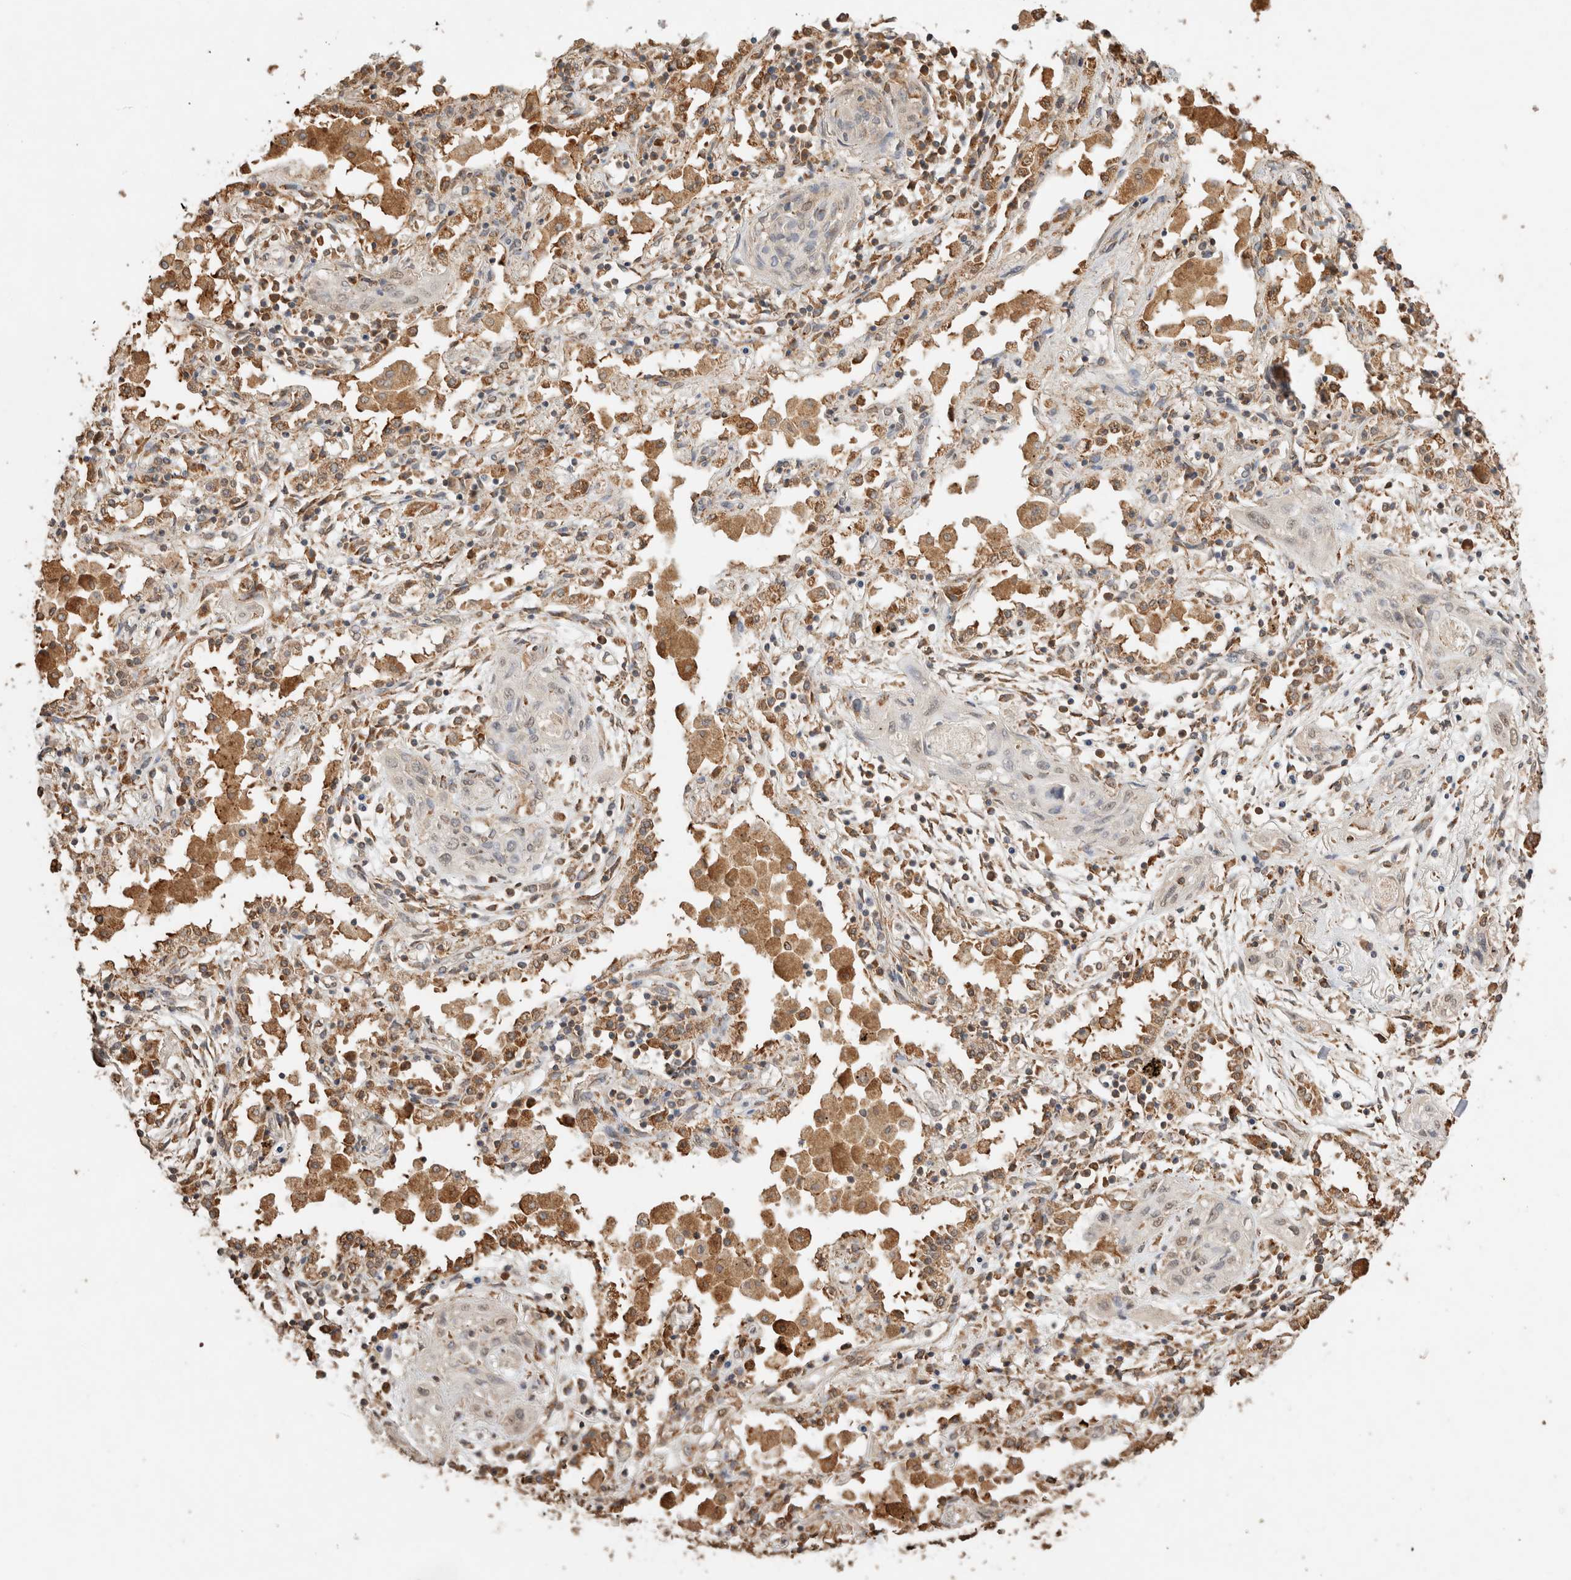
{"staining": {"intensity": "negative", "quantity": "none", "location": "none"}, "tissue": "lung cancer", "cell_type": "Tumor cells", "image_type": "cancer", "snomed": [{"axis": "morphology", "description": "Squamous cell carcinoma, NOS"}, {"axis": "topography", "description": "Lung"}], "caption": "A histopathology image of human lung cancer (squamous cell carcinoma) is negative for staining in tumor cells.", "gene": "ERAP1", "patient": {"sex": "female", "age": 47}}